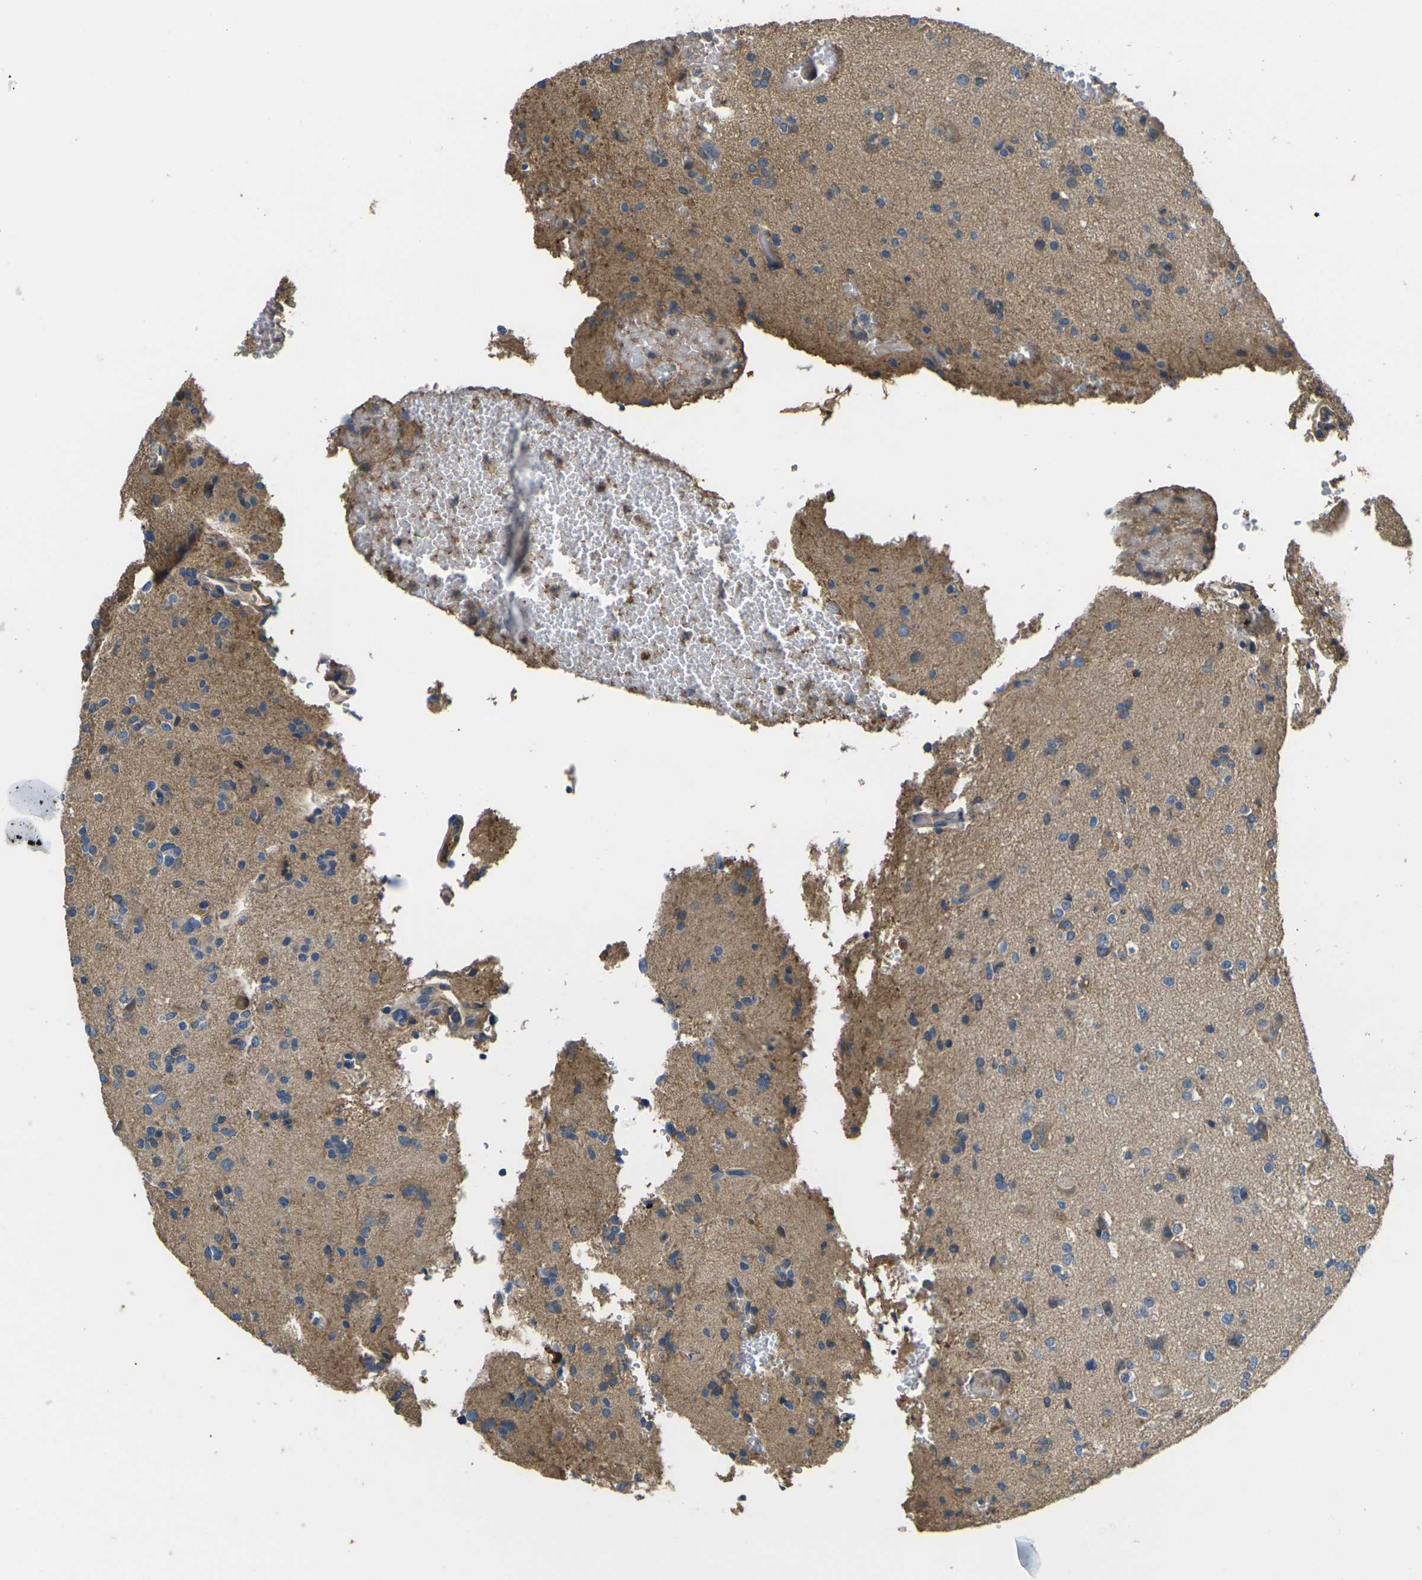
{"staining": {"intensity": "weak", "quantity": "25%-75%", "location": "cytoplasmic/membranous"}, "tissue": "glioma", "cell_type": "Tumor cells", "image_type": "cancer", "snomed": [{"axis": "morphology", "description": "Glioma, malignant, High grade"}, {"axis": "topography", "description": "Brain"}], "caption": "Brown immunohistochemical staining in glioma exhibits weak cytoplasmic/membranous staining in about 25%-75% of tumor cells.", "gene": "HSPG2", "patient": {"sex": "male", "age": 47}}